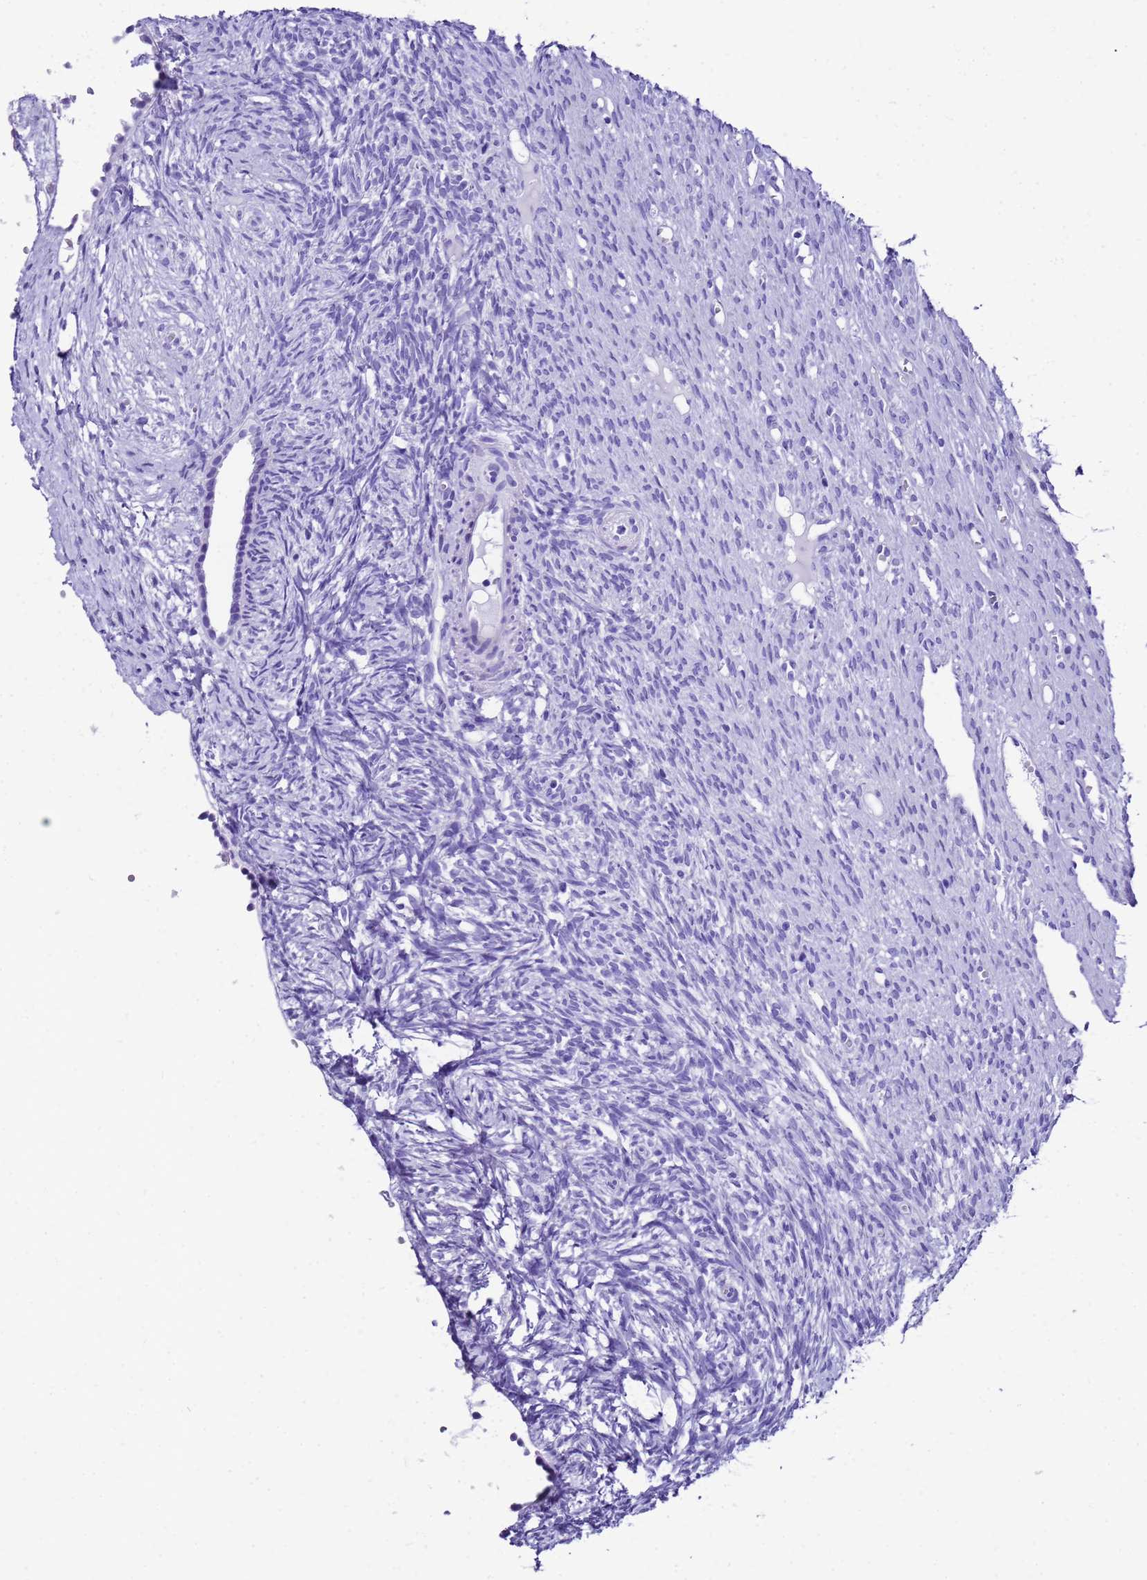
{"staining": {"intensity": "negative", "quantity": "none", "location": "none"}, "tissue": "ovary", "cell_type": "Ovarian stroma cells", "image_type": "normal", "snomed": [{"axis": "morphology", "description": "Normal tissue, NOS"}, {"axis": "topography", "description": "Ovary"}], "caption": "Normal ovary was stained to show a protein in brown. There is no significant positivity in ovarian stroma cells. Nuclei are stained in blue.", "gene": "UGT2A1", "patient": {"sex": "female", "age": 51}}